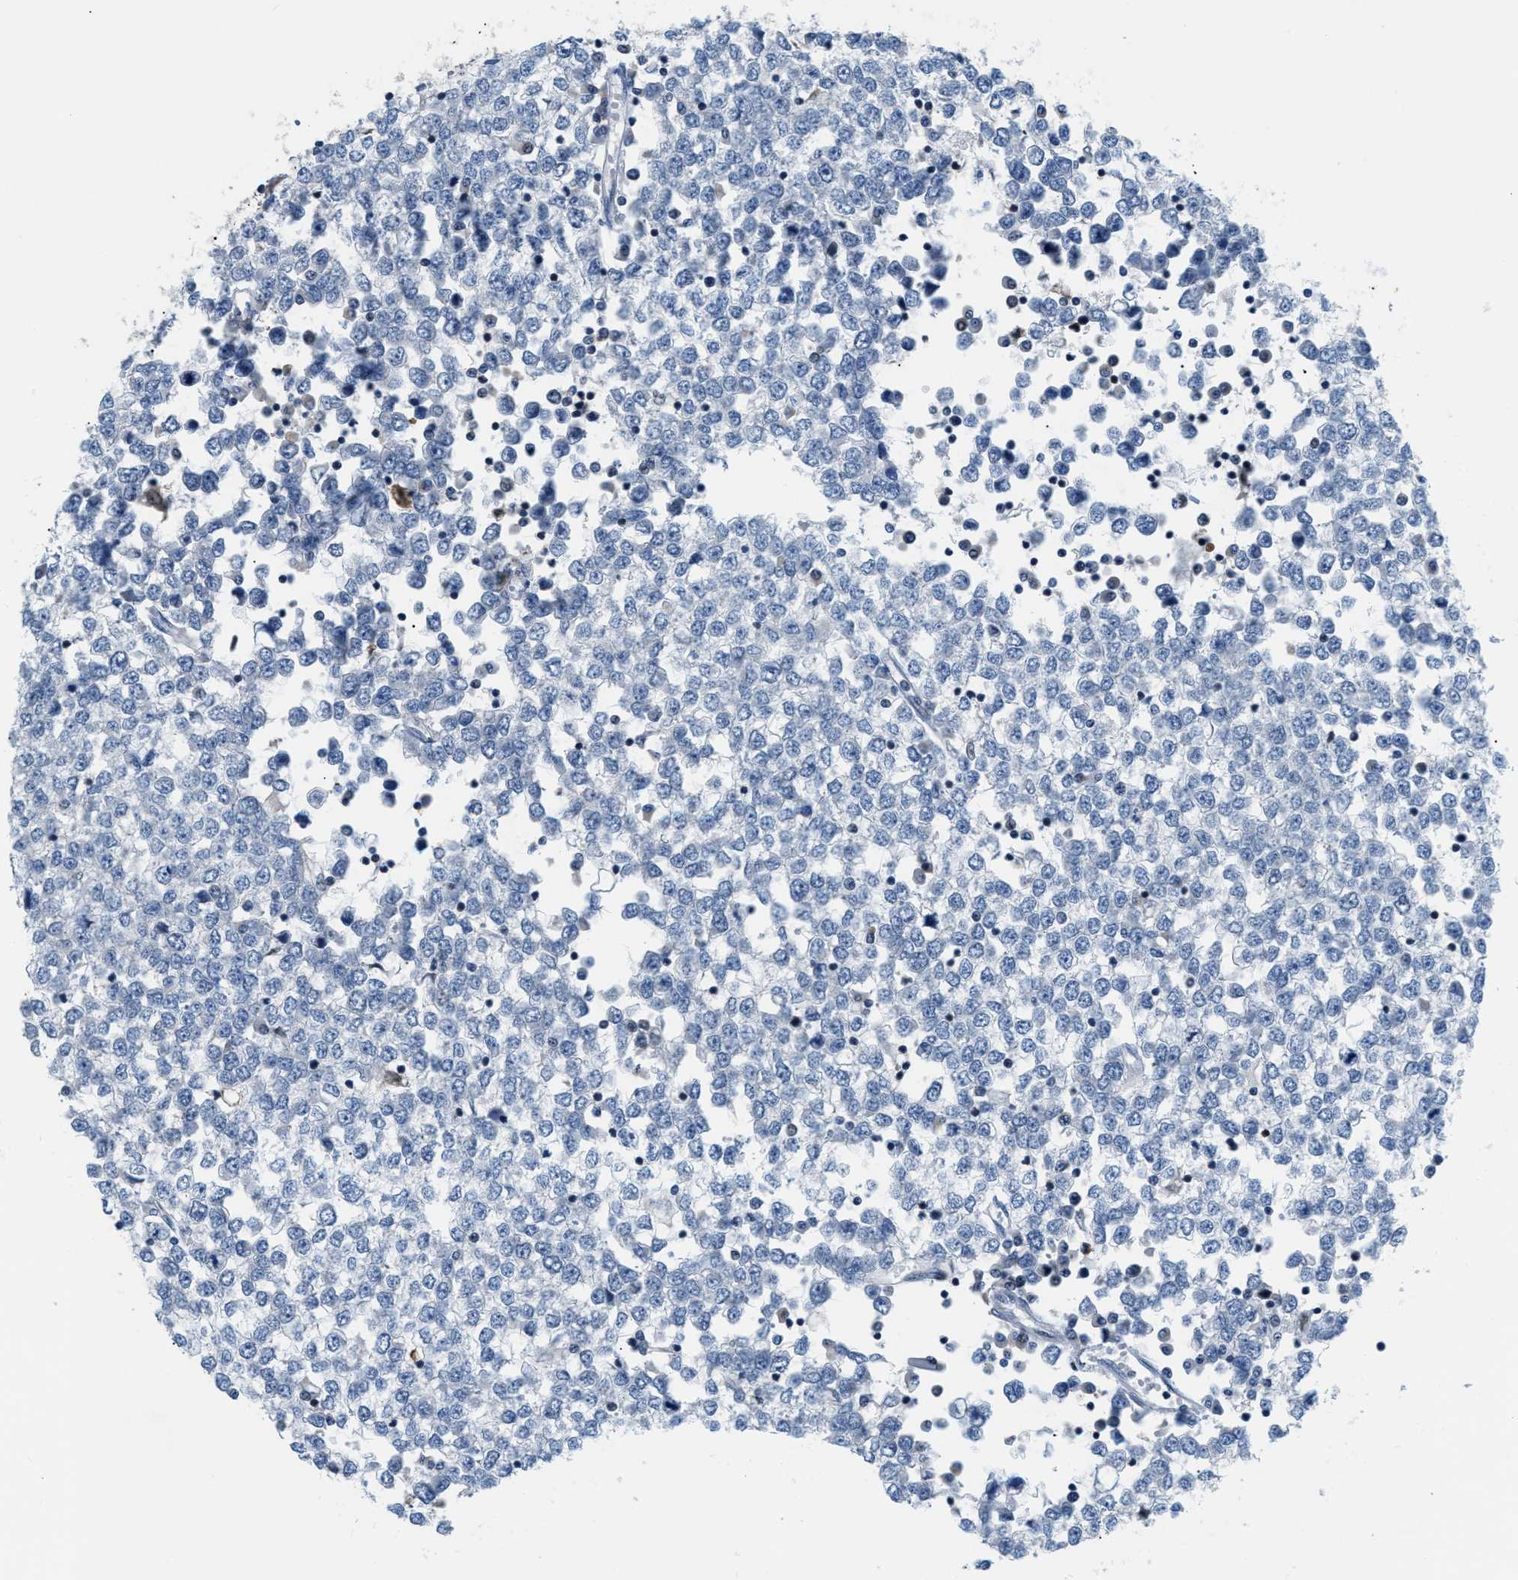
{"staining": {"intensity": "negative", "quantity": "none", "location": "none"}, "tissue": "testis cancer", "cell_type": "Tumor cells", "image_type": "cancer", "snomed": [{"axis": "morphology", "description": "Seminoma, NOS"}, {"axis": "topography", "description": "Testis"}], "caption": "Human testis cancer stained for a protein using immunohistochemistry reveals no expression in tumor cells.", "gene": "FDCSP", "patient": {"sex": "male", "age": 65}}